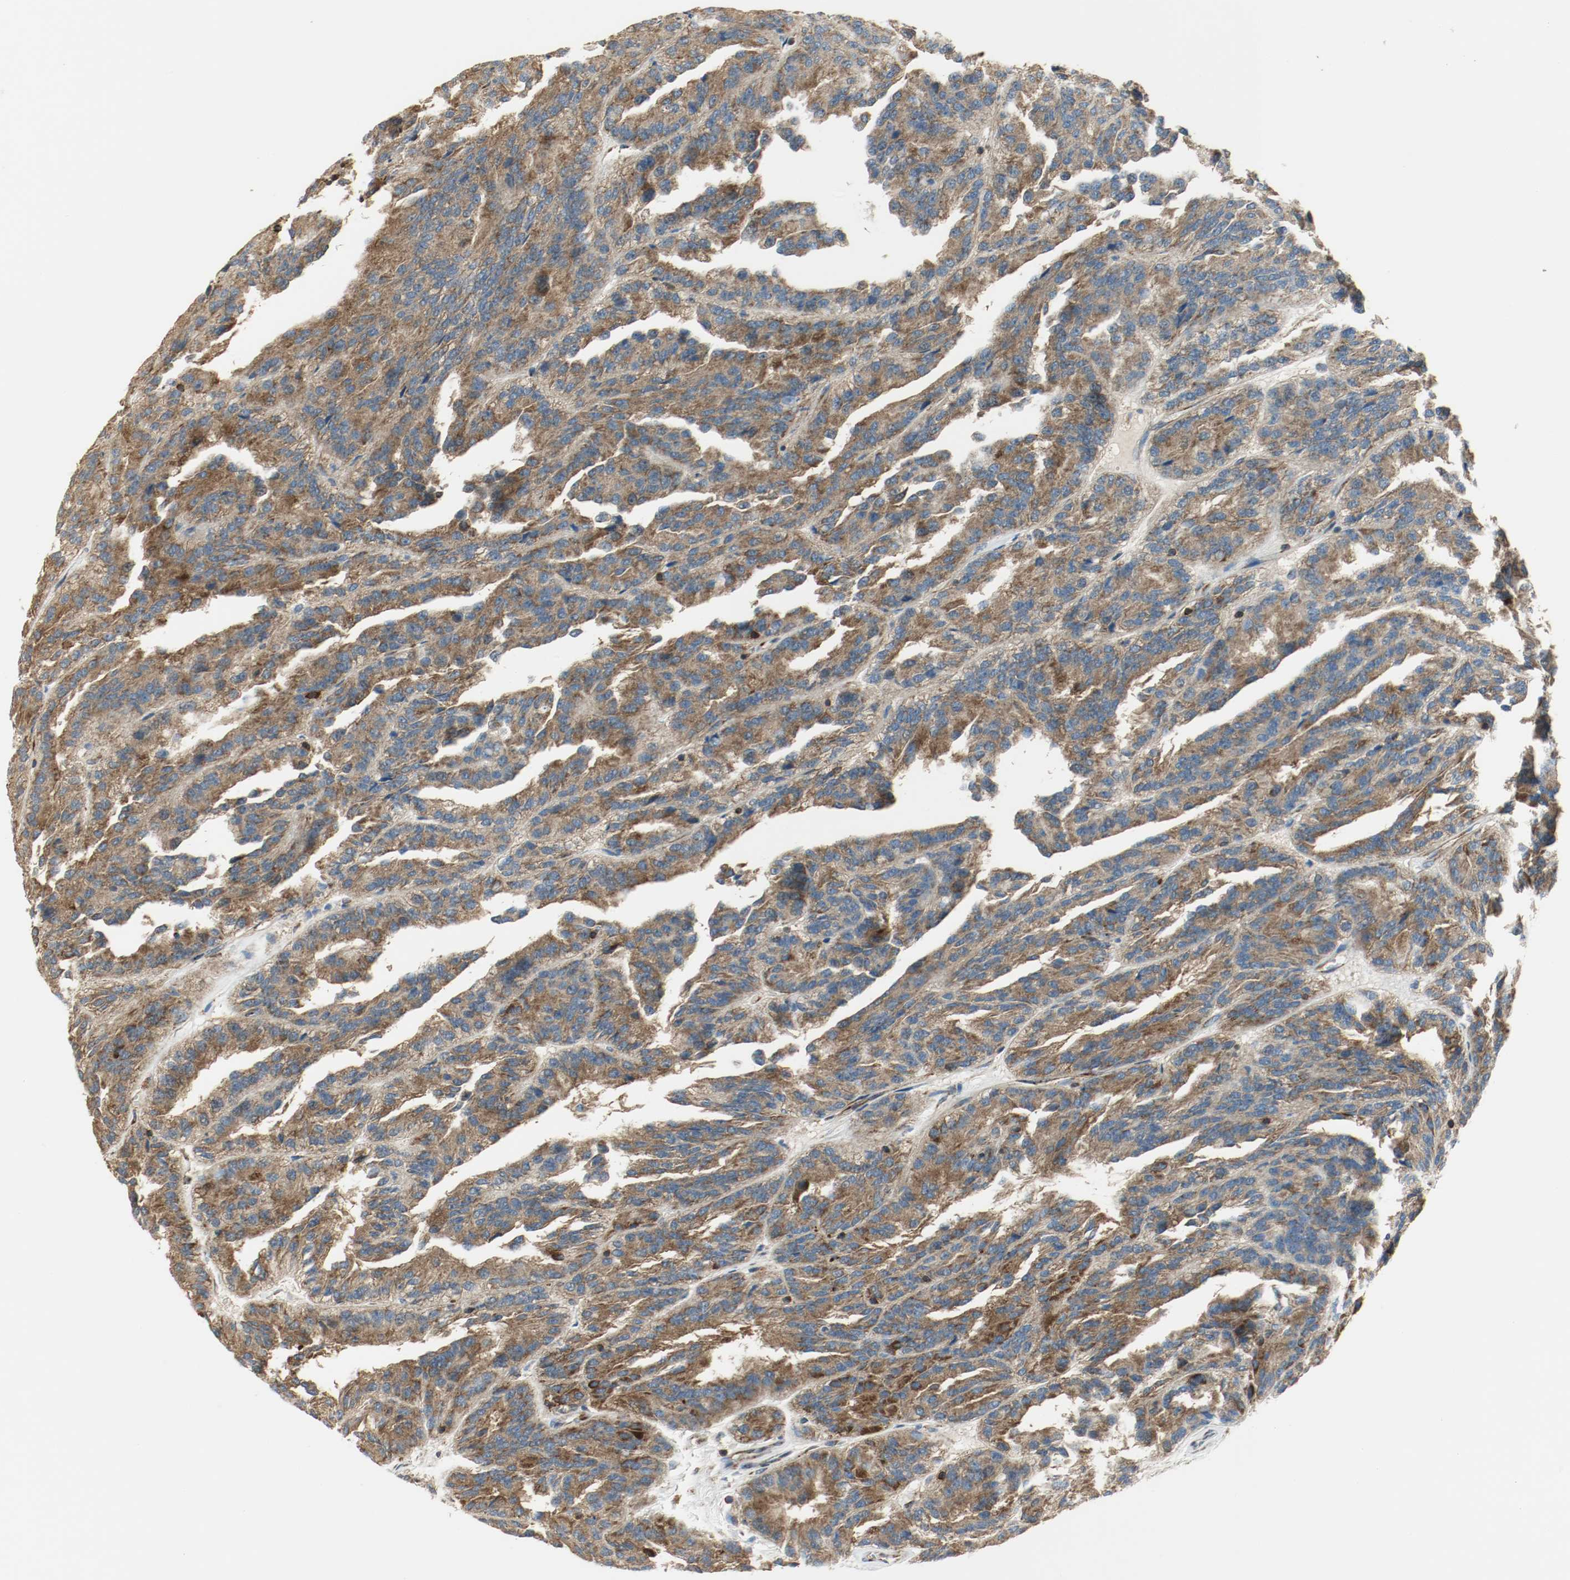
{"staining": {"intensity": "strong", "quantity": ">75%", "location": "cytoplasmic/membranous"}, "tissue": "renal cancer", "cell_type": "Tumor cells", "image_type": "cancer", "snomed": [{"axis": "morphology", "description": "Adenocarcinoma, NOS"}, {"axis": "topography", "description": "Kidney"}], "caption": "The photomicrograph reveals staining of adenocarcinoma (renal), revealing strong cytoplasmic/membranous protein expression (brown color) within tumor cells.", "gene": "PLCG1", "patient": {"sex": "male", "age": 46}}